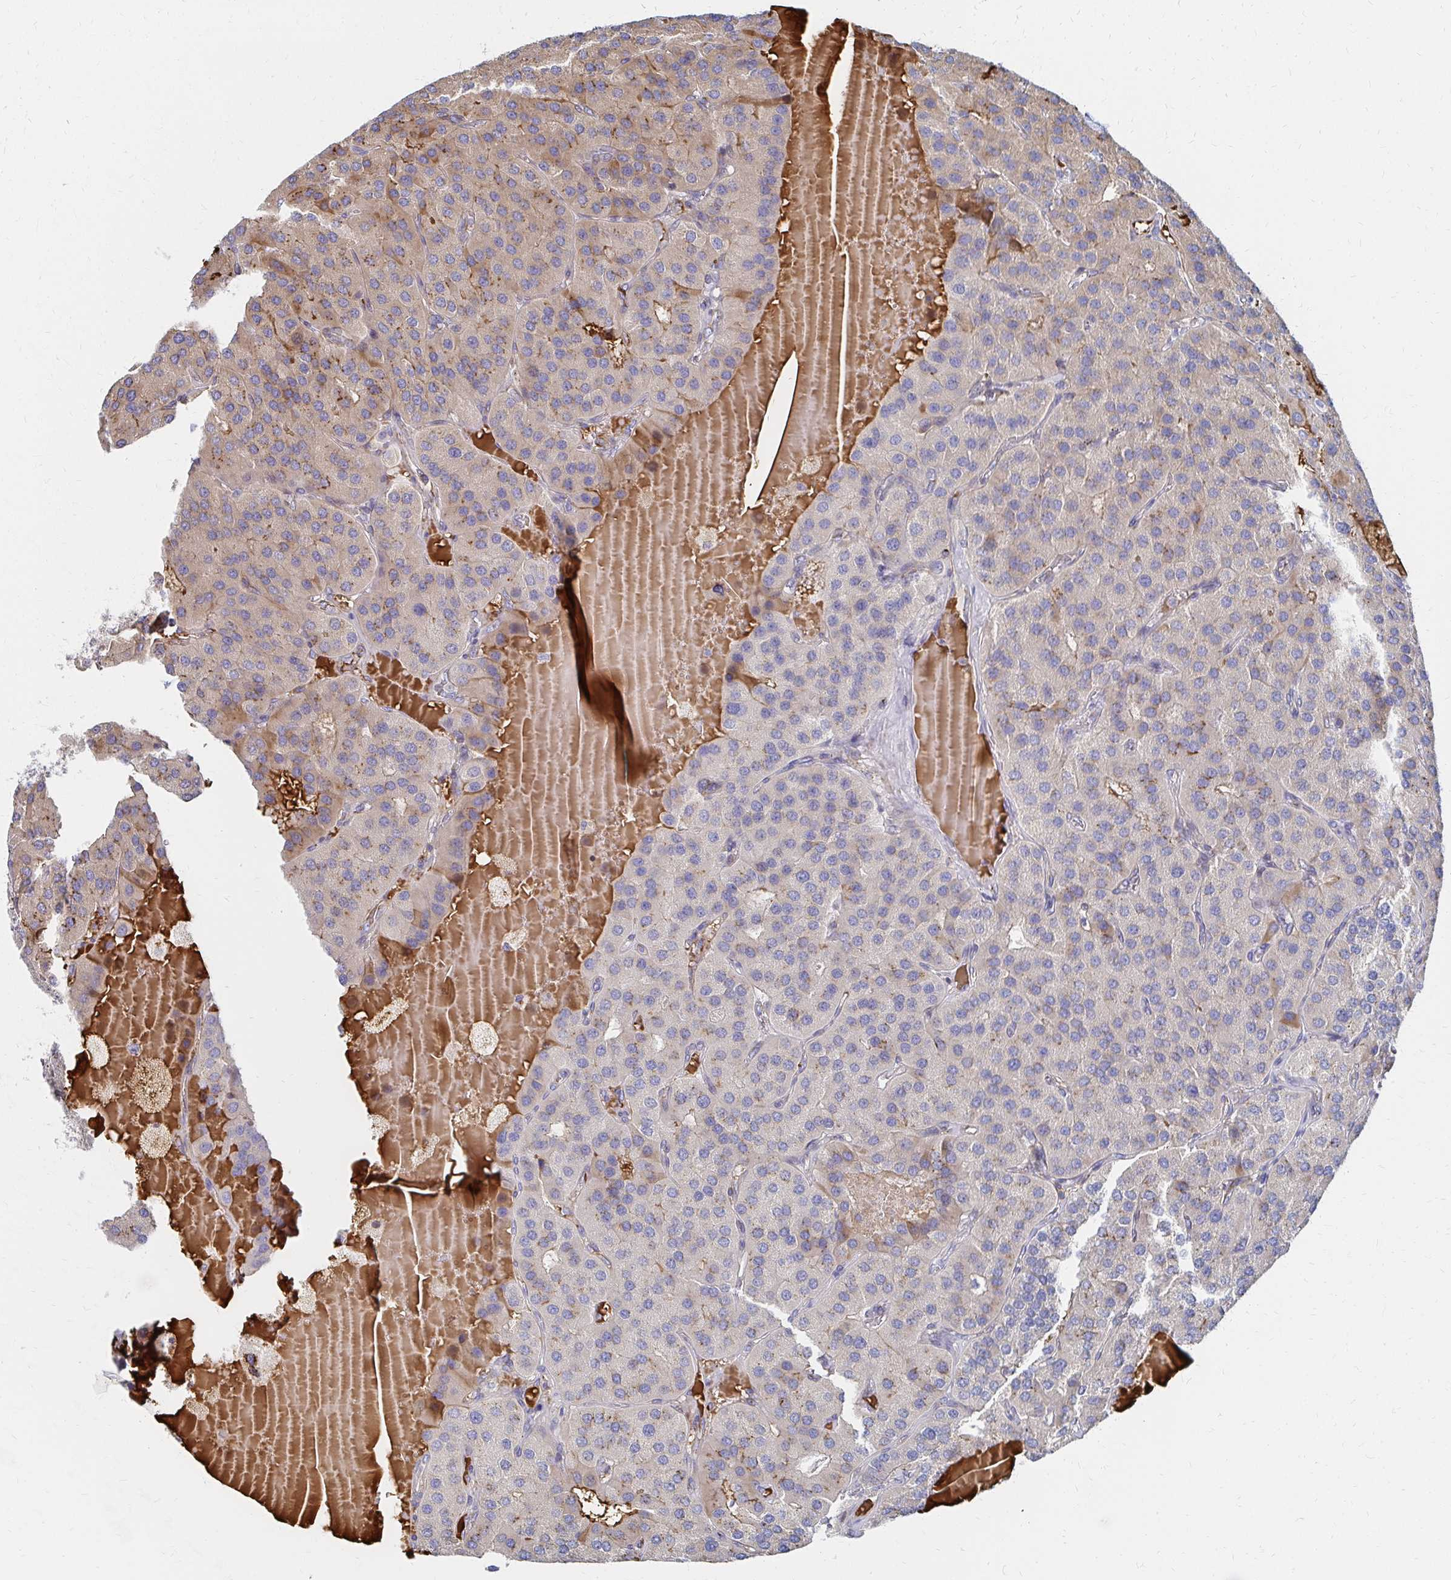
{"staining": {"intensity": "weak", "quantity": "<25%", "location": "cytoplasmic/membranous"}, "tissue": "parathyroid gland", "cell_type": "Glandular cells", "image_type": "normal", "snomed": [{"axis": "morphology", "description": "Normal tissue, NOS"}, {"axis": "morphology", "description": "Adenoma, NOS"}, {"axis": "topography", "description": "Parathyroid gland"}], "caption": "Protein analysis of benign parathyroid gland exhibits no significant staining in glandular cells.", "gene": "MAN1A1", "patient": {"sex": "female", "age": 86}}